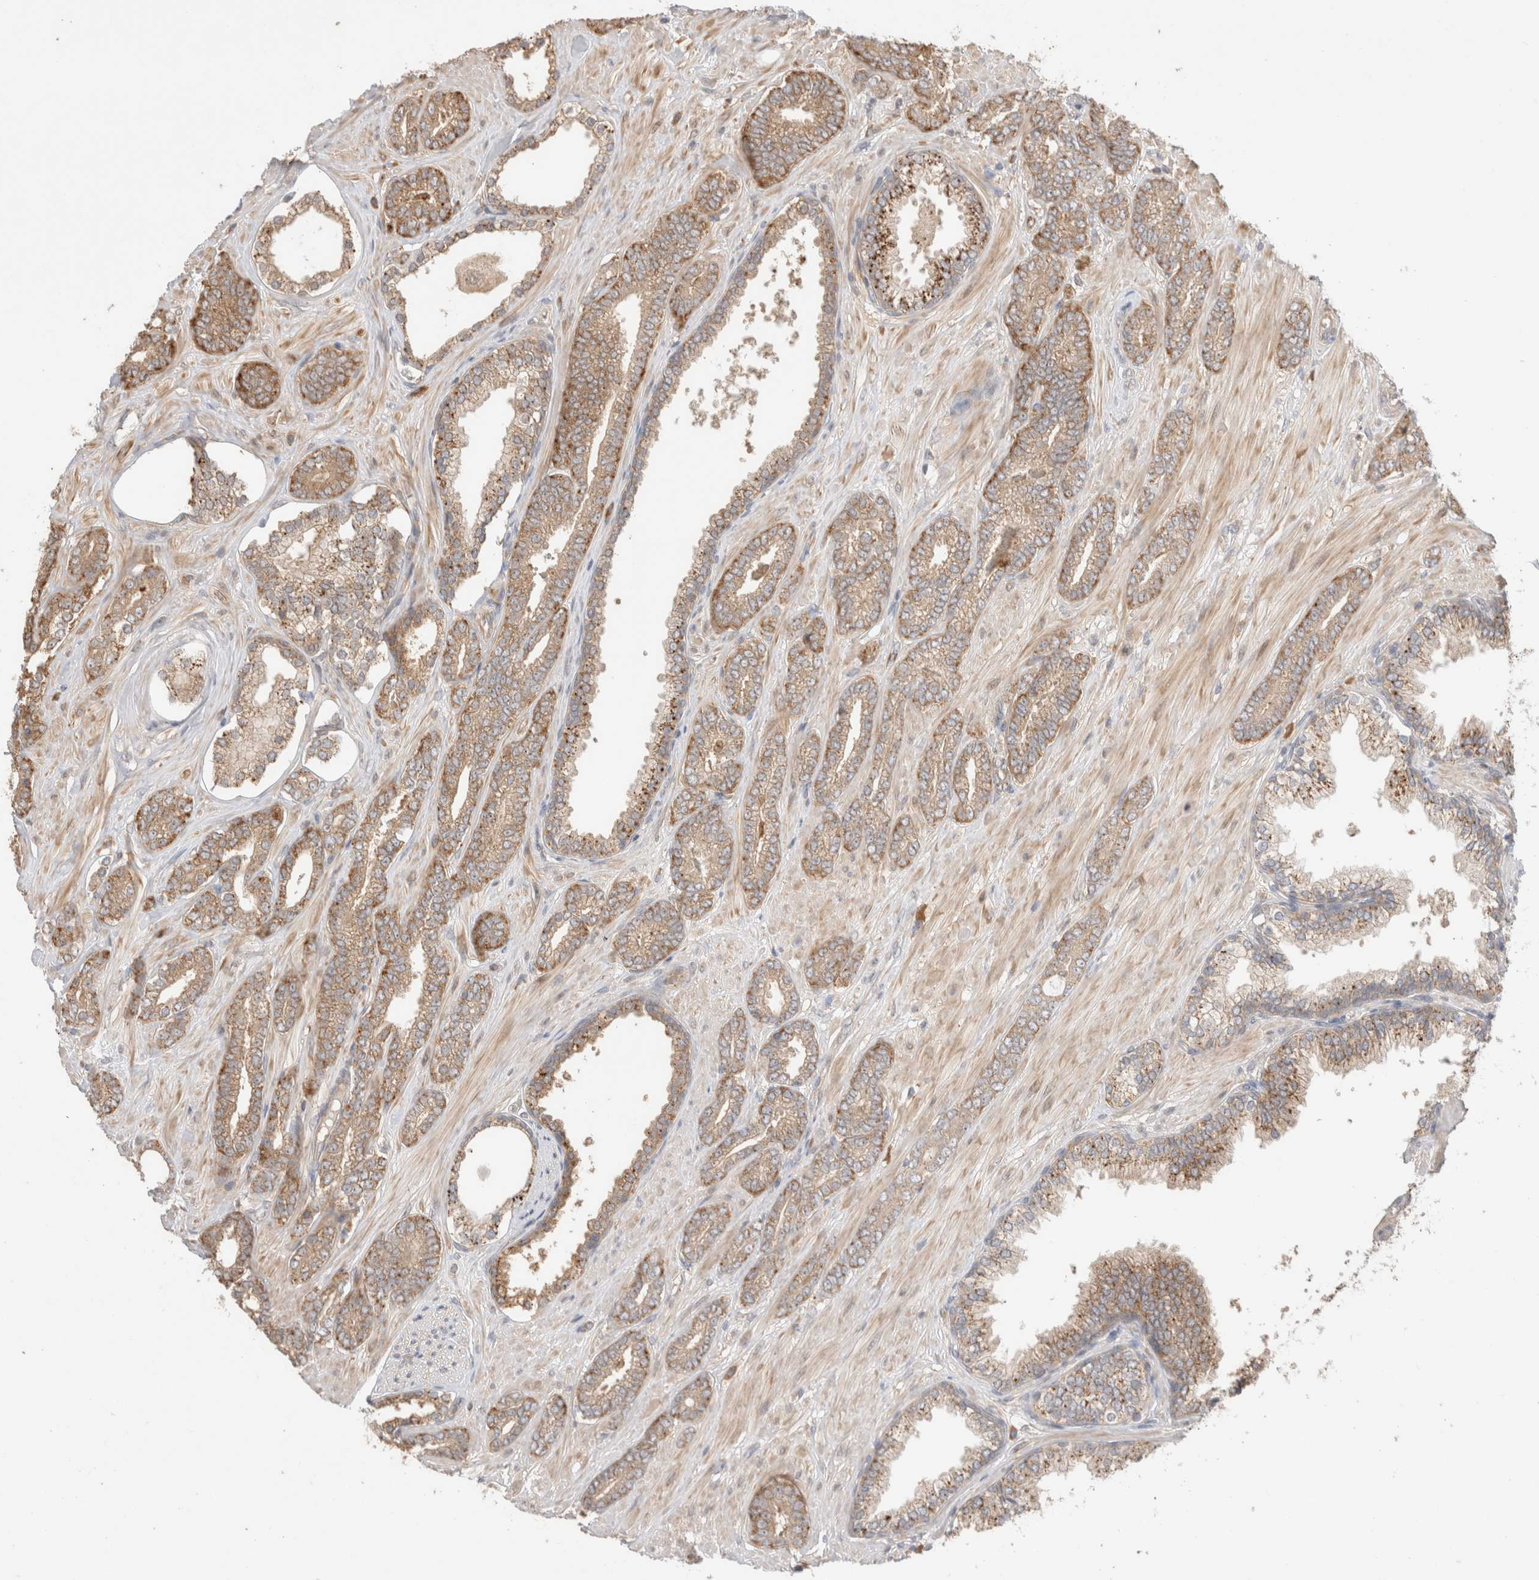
{"staining": {"intensity": "moderate", "quantity": ">75%", "location": "cytoplasmic/membranous"}, "tissue": "prostate cancer", "cell_type": "Tumor cells", "image_type": "cancer", "snomed": [{"axis": "morphology", "description": "Adenocarcinoma, Low grade"}, {"axis": "topography", "description": "Prostate"}], "caption": "Low-grade adenocarcinoma (prostate) was stained to show a protein in brown. There is medium levels of moderate cytoplasmic/membranous staining in about >75% of tumor cells.", "gene": "VPS28", "patient": {"sex": "male", "age": 71}}